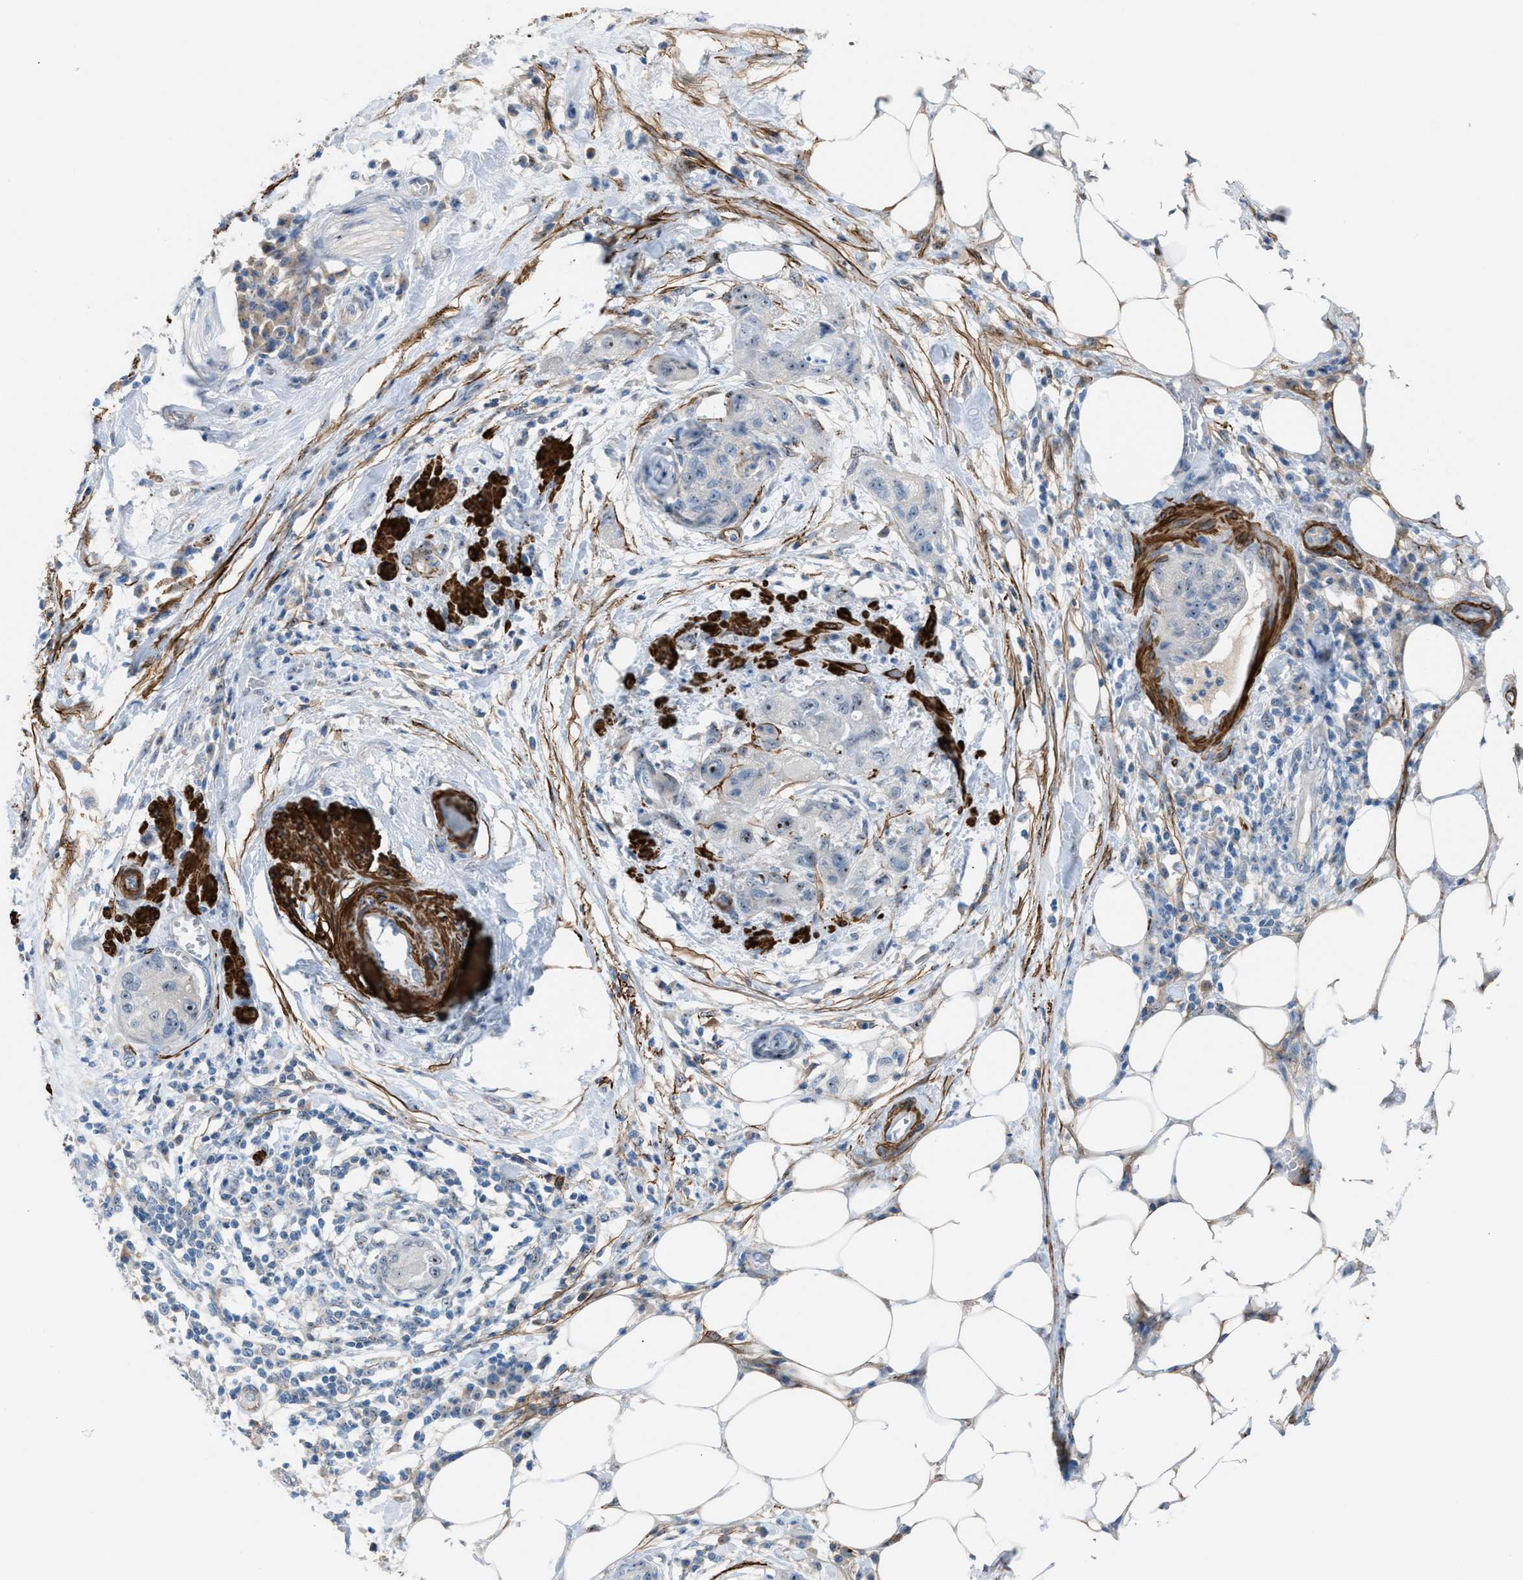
{"staining": {"intensity": "moderate", "quantity": "<25%", "location": "nuclear"}, "tissue": "pancreatic cancer", "cell_type": "Tumor cells", "image_type": "cancer", "snomed": [{"axis": "morphology", "description": "Adenocarcinoma, NOS"}, {"axis": "topography", "description": "Pancreas"}], "caption": "Pancreatic cancer was stained to show a protein in brown. There is low levels of moderate nuclear expression in about <25% of tumor cells. (DAB (3,3'-diaminobenzidine) IHC with brightfield microscopy, high magnification).", "gene": "NQO2", "patient": {"sex": "female", "age": 78}}